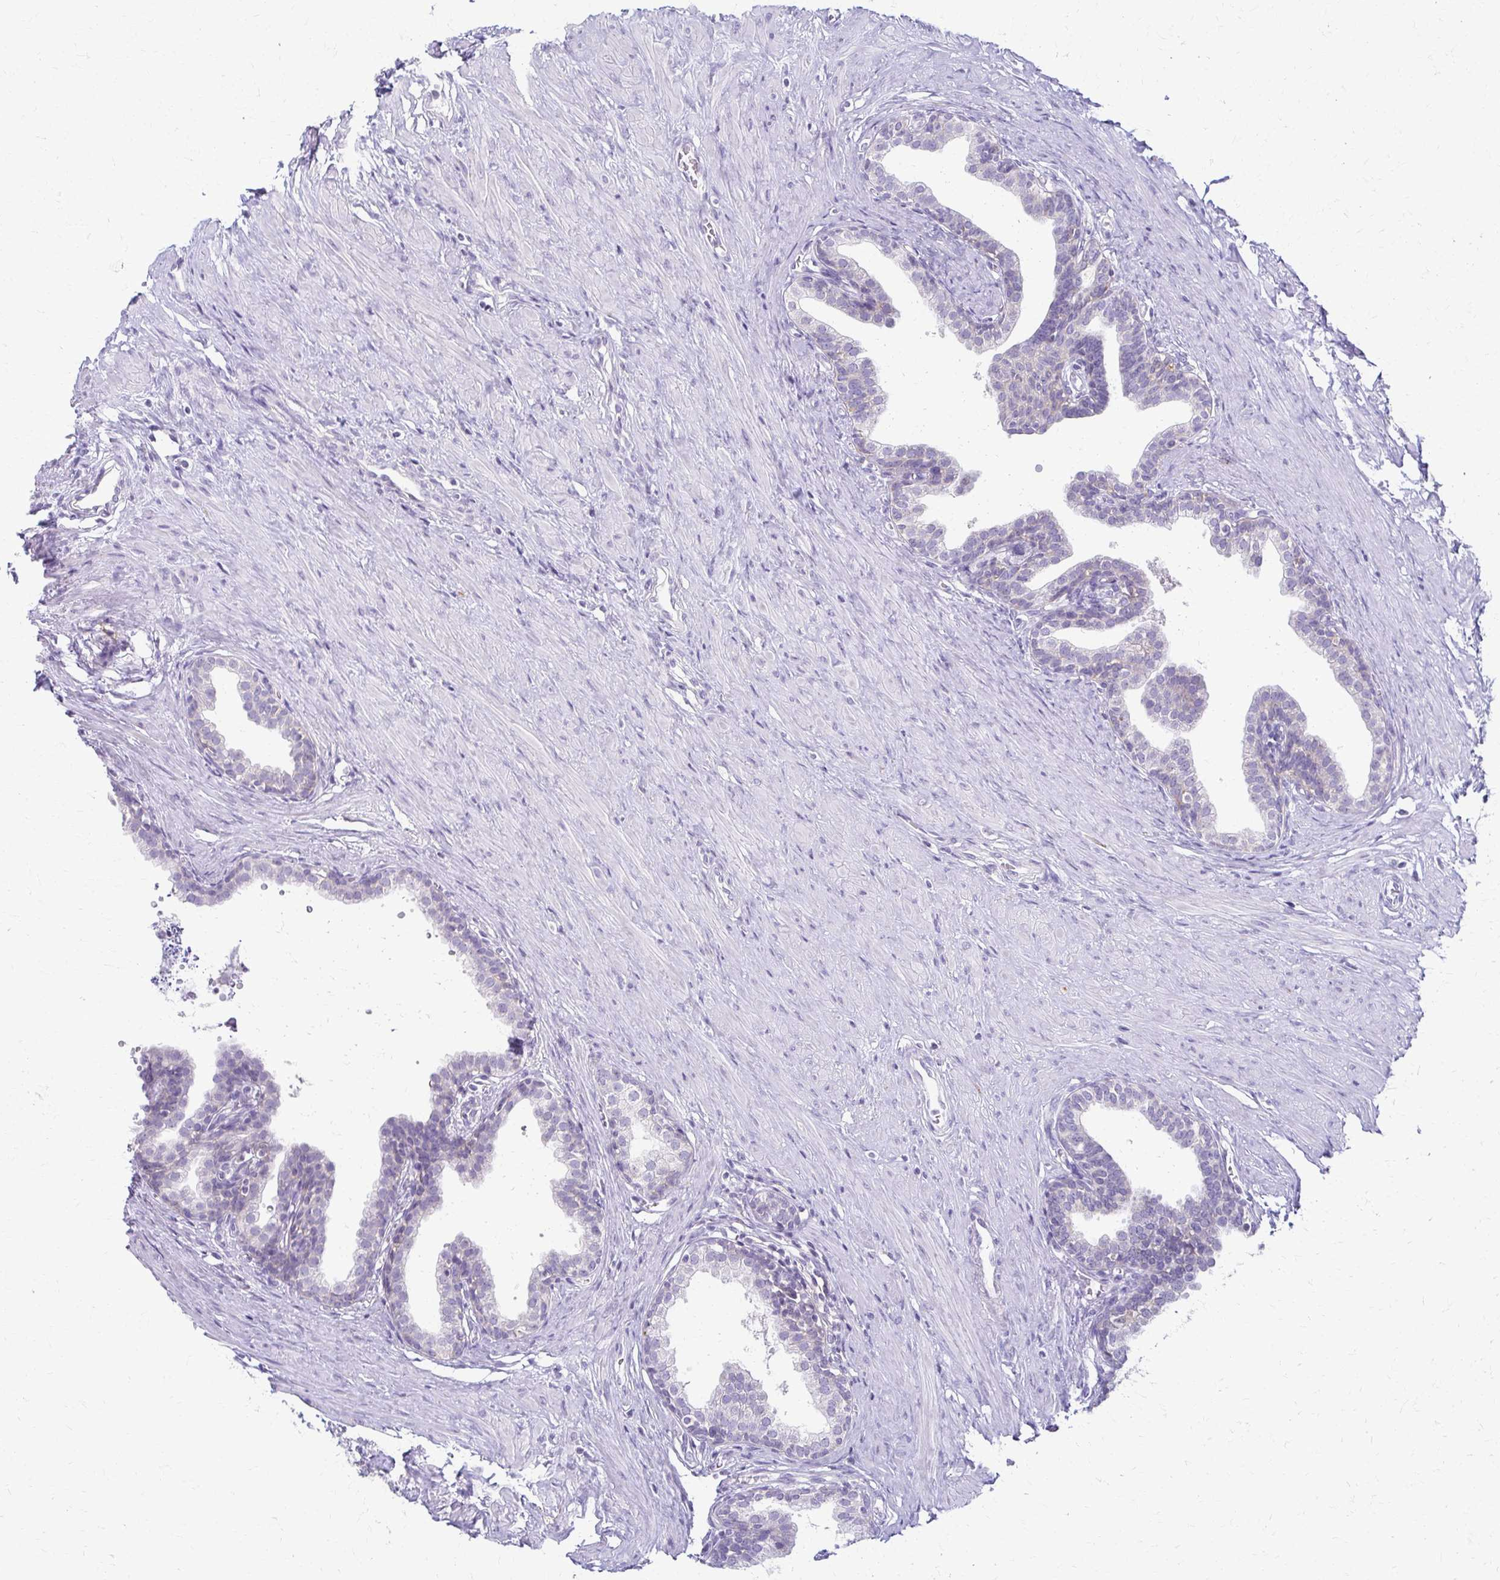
{"staining": {"intensity": "negative", "quantity": "none", "location": "none"}, "tissue": "prostate", "cell_type": "Glandular cells", "image_type": "normal", "snomed": [{"axis": "morphology", "description": "Normal tissue, NOS"}, {"axis": "topography", "description": "Prostate"}, {"axis": "topography", "description": "Peripheral nerve tissue"}], "caption": "Immunohistochemistry image of normal prostate: prostate stained with DAB (3,3'-diaminobenzidine) shows no significant protein positivity in glandular cells.", "gene": "FCGR2A", "patient": {"sex": "male", "age": 55}}